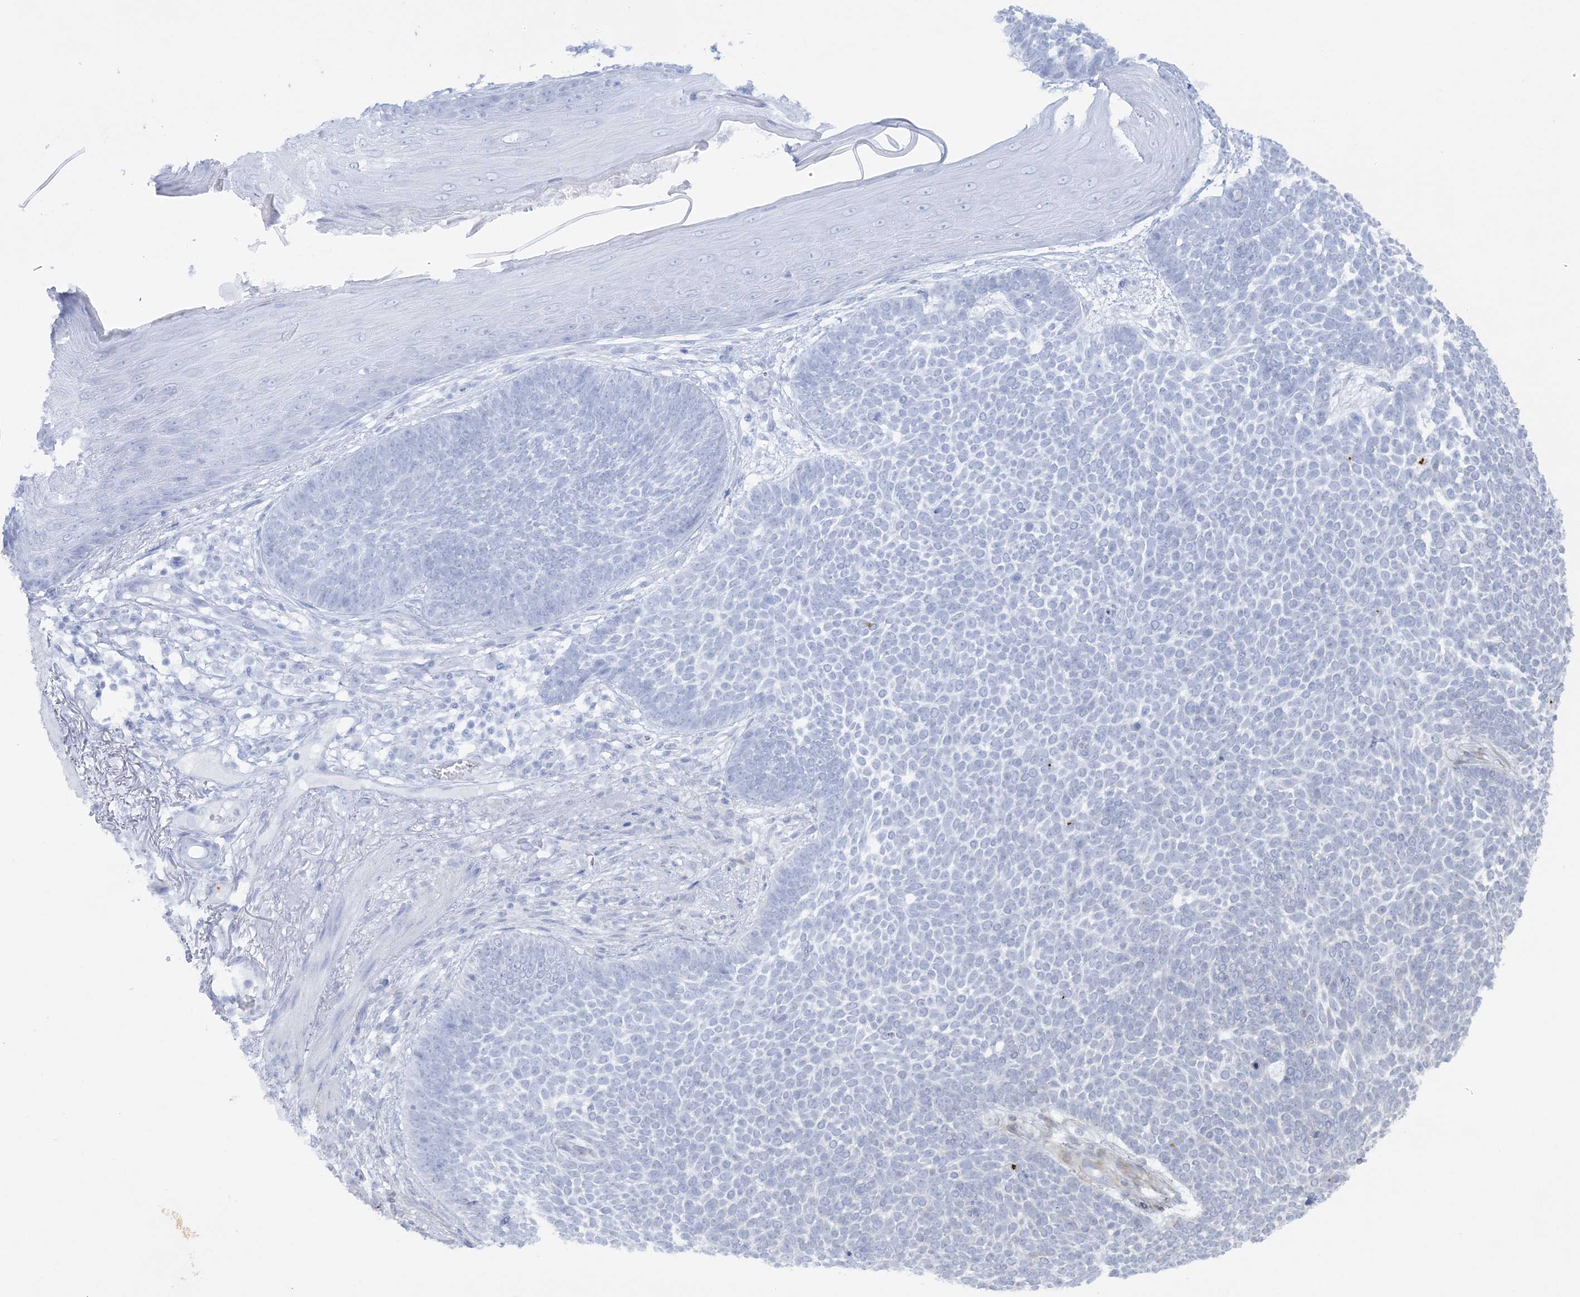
{"staining": {"intensity": "negative", "quantity": "none", "location": "none"}, "tissue": "skin cancer", "cell_type": "Tumor cells", "image_type": "cancer", "snomed": [{"axis": "morphology", "description": "Normal tissue, NOS"}, {"axis": "morphology", "description": "Basal cell carcinoma"}, {"axis": "topography", "description": "Skin"}], "caption": "The histopathology image exhibits no staining of tumor cells in skin cancer. (Brightfield microscopy of DAB (3,3'-diaminobenzidine) immunohistochemistry at high magnification).", "gene": "SCLT1", "patient": {"sex": "male", "age": 64}}